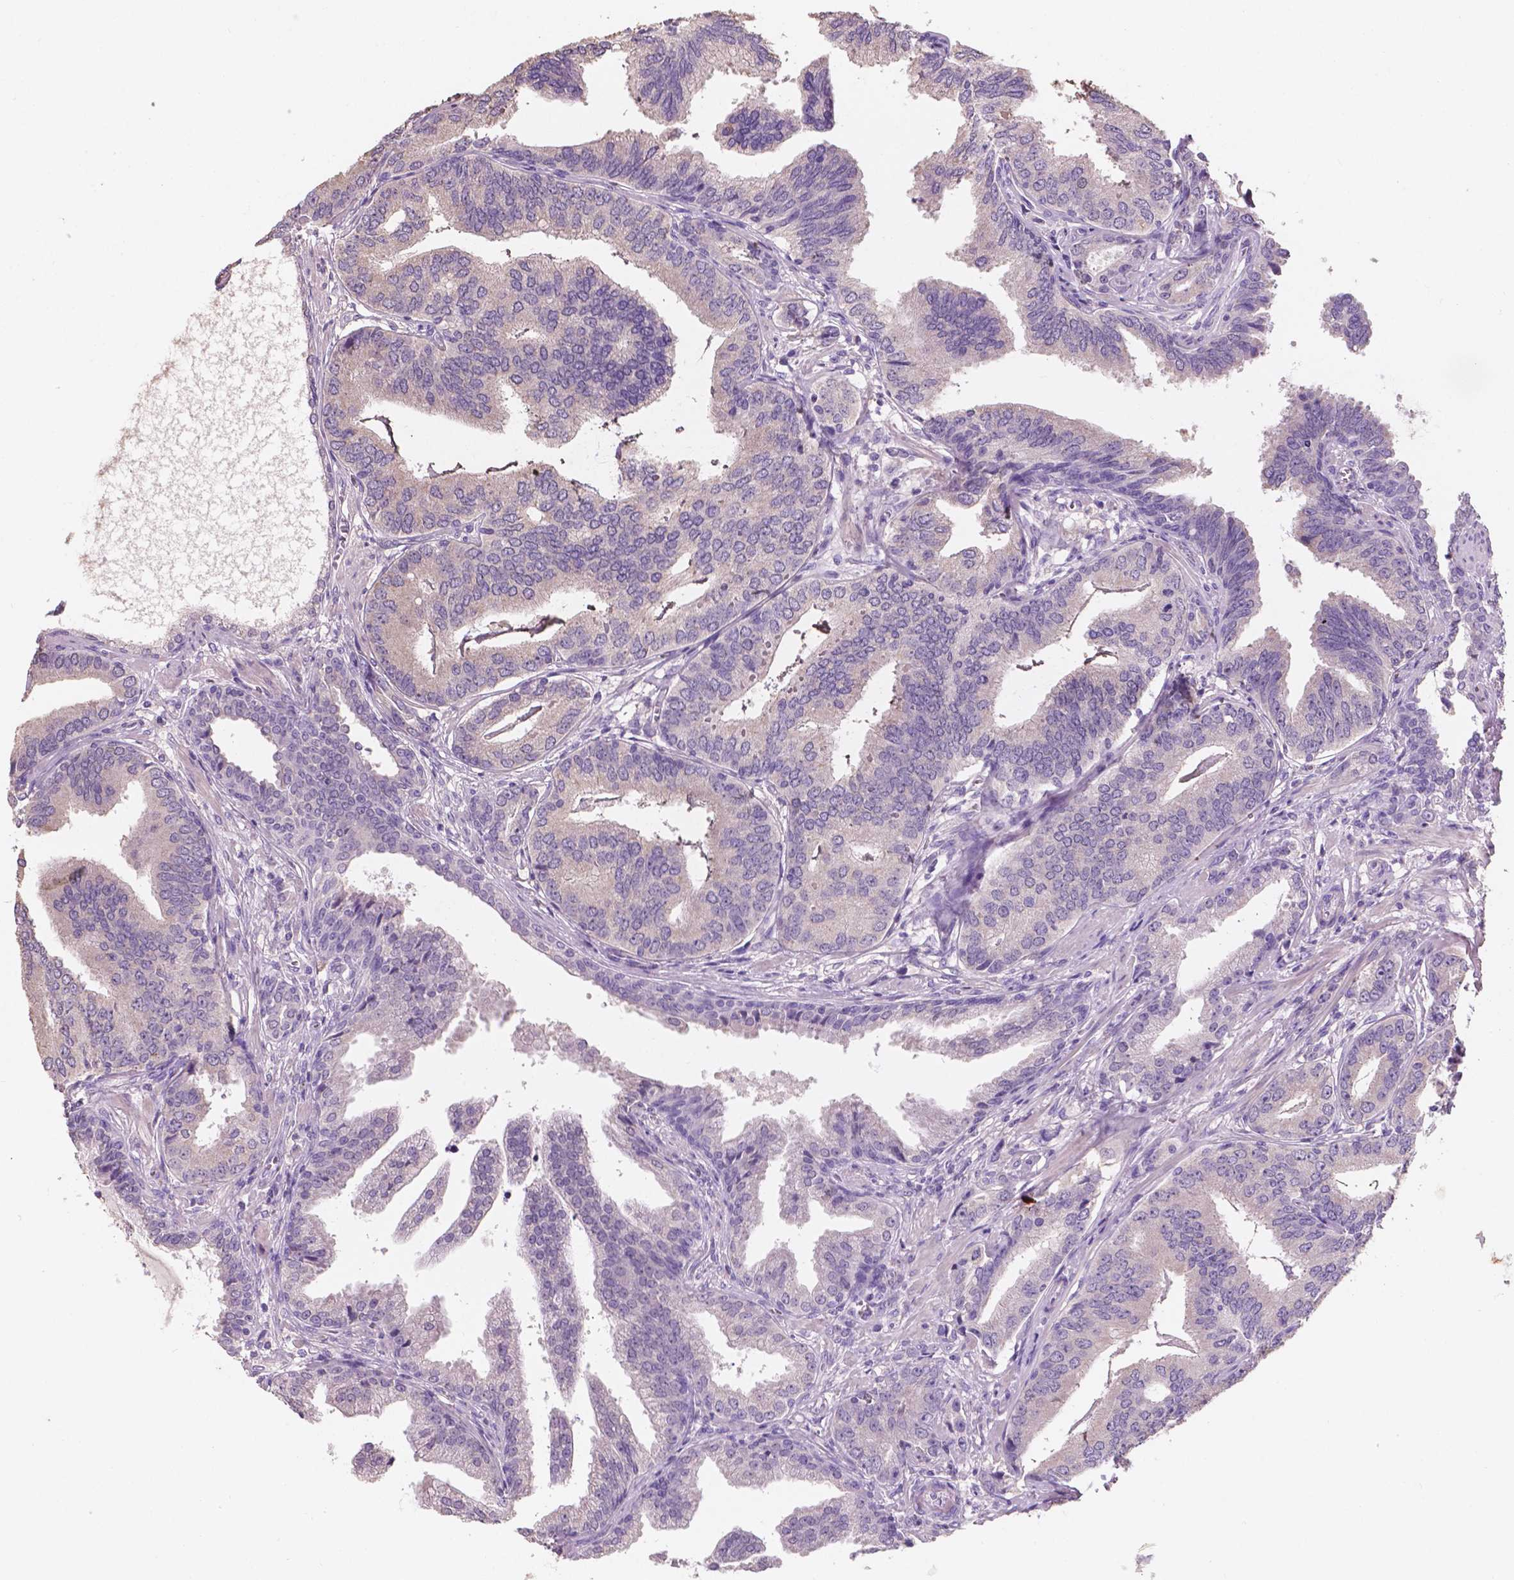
{"staining": {"intensity": "negative", "quantity": "none", "location": "none"}, "tissue": "prostate cancer", "cell_type": "Tumor cells", "image_type": "cancer", "snomed": [{"axis": "morphology", "description": "Adenocarcinoma, NOS"}, {"axis": "topography", "description": "Prostate"}], "caption": "An immunohistochemistry (IHC) image of prostate cancer is shown. There is no staining in tumor cells of prostate cancer.", "gene": "SBSN", "patient": {"sex": "male", "age": 64}}